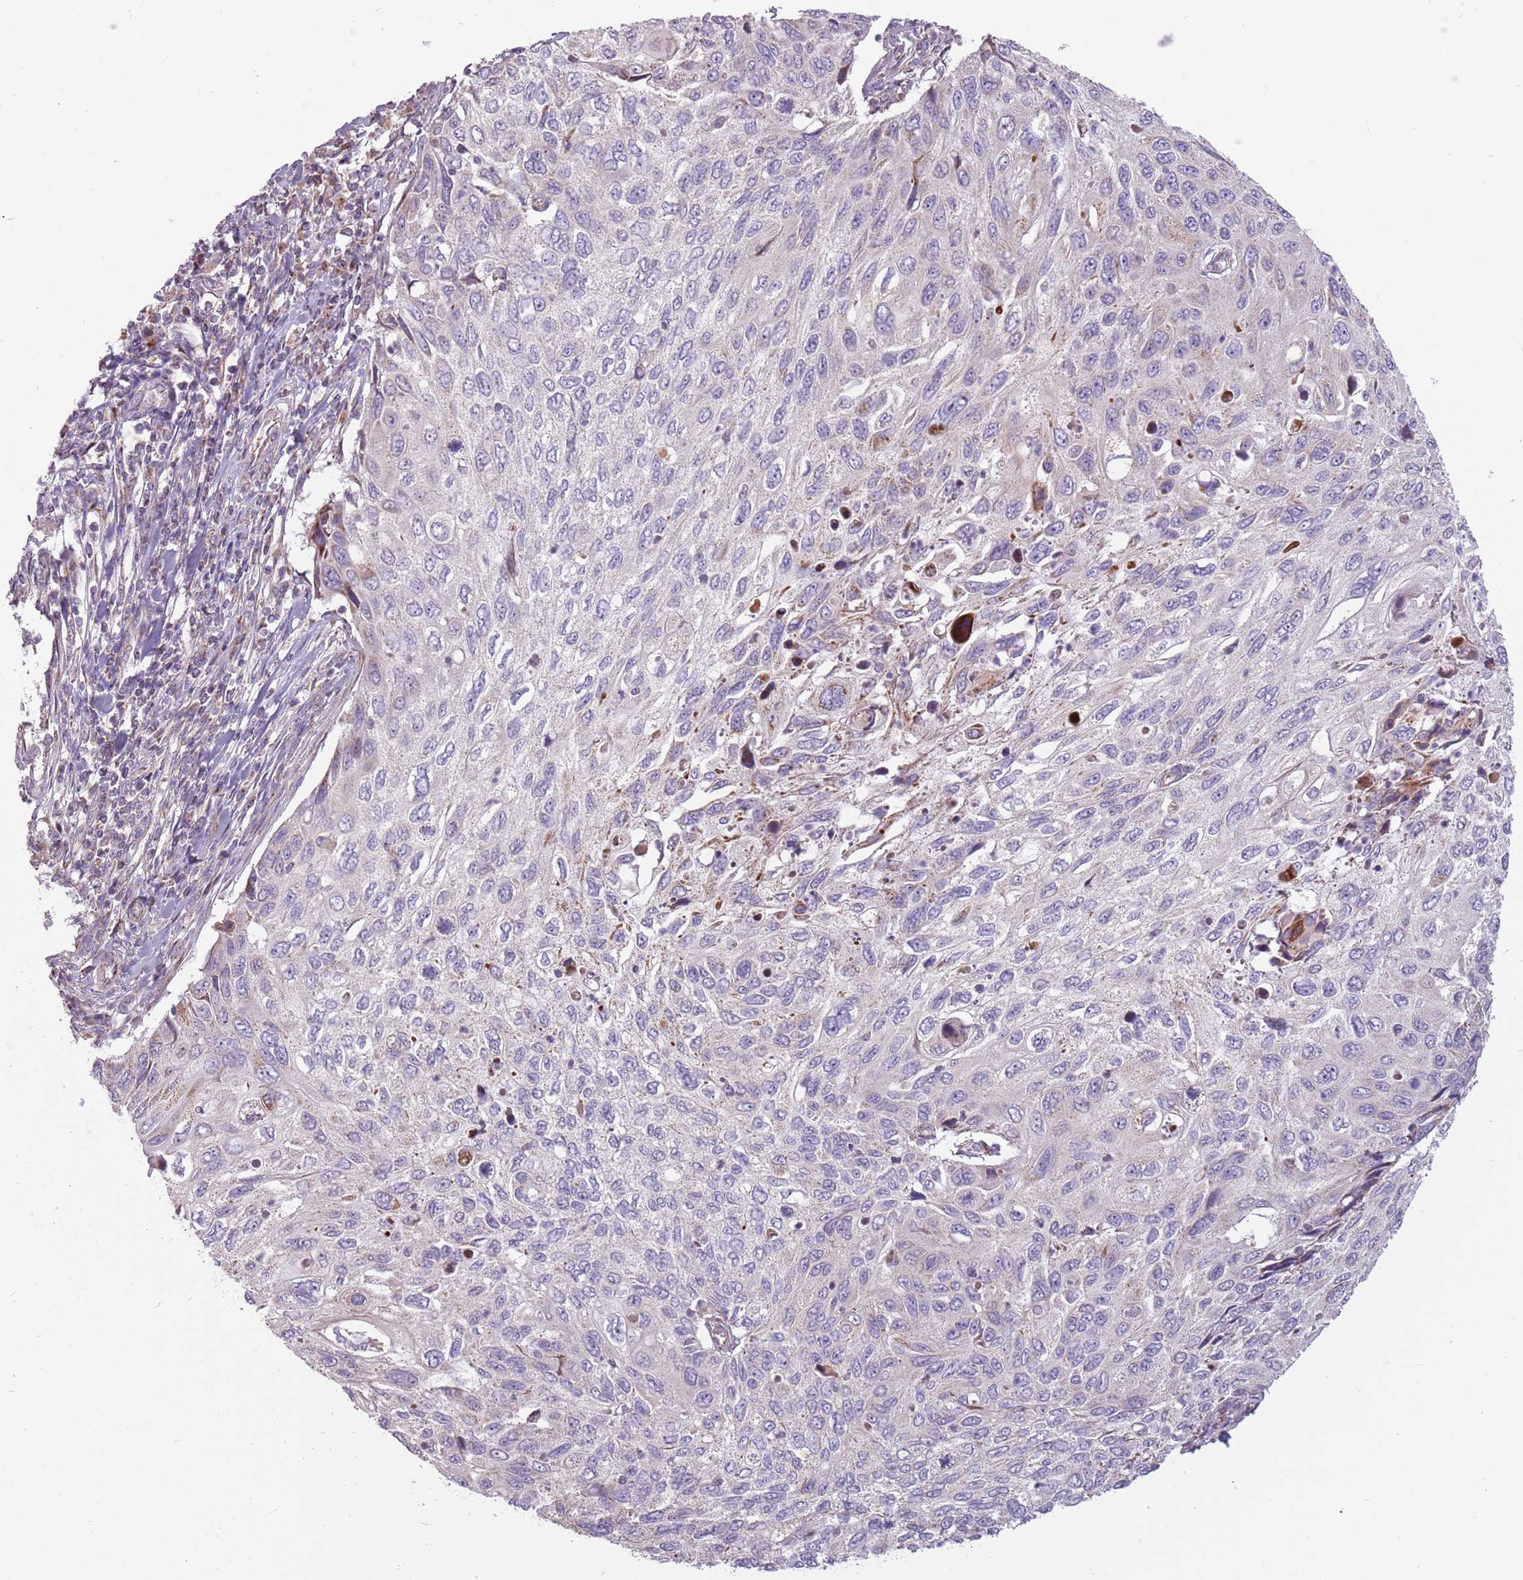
{"staining": {"intensity": "weak", "quantity": "<25%", "location": "cytoplasmic/membranous"}, "tissue": "cervical cancer", "cell_type": "Tumor cells", "image_type": "cancer", "snomed": [{"axis": "morphology", "description": "Squamous cell carcinoma, NOS"}, {"axis": "topography", "description": "Cervix"}], "caption": "Immunohistochemistry histopathology image of squamous cell carcinoma (cervical) stained for a protein (brown), which exhibits no positivity in tumor cells.", "gene": "ZNF530", "patient": {"sex": "female", "age": 70}}